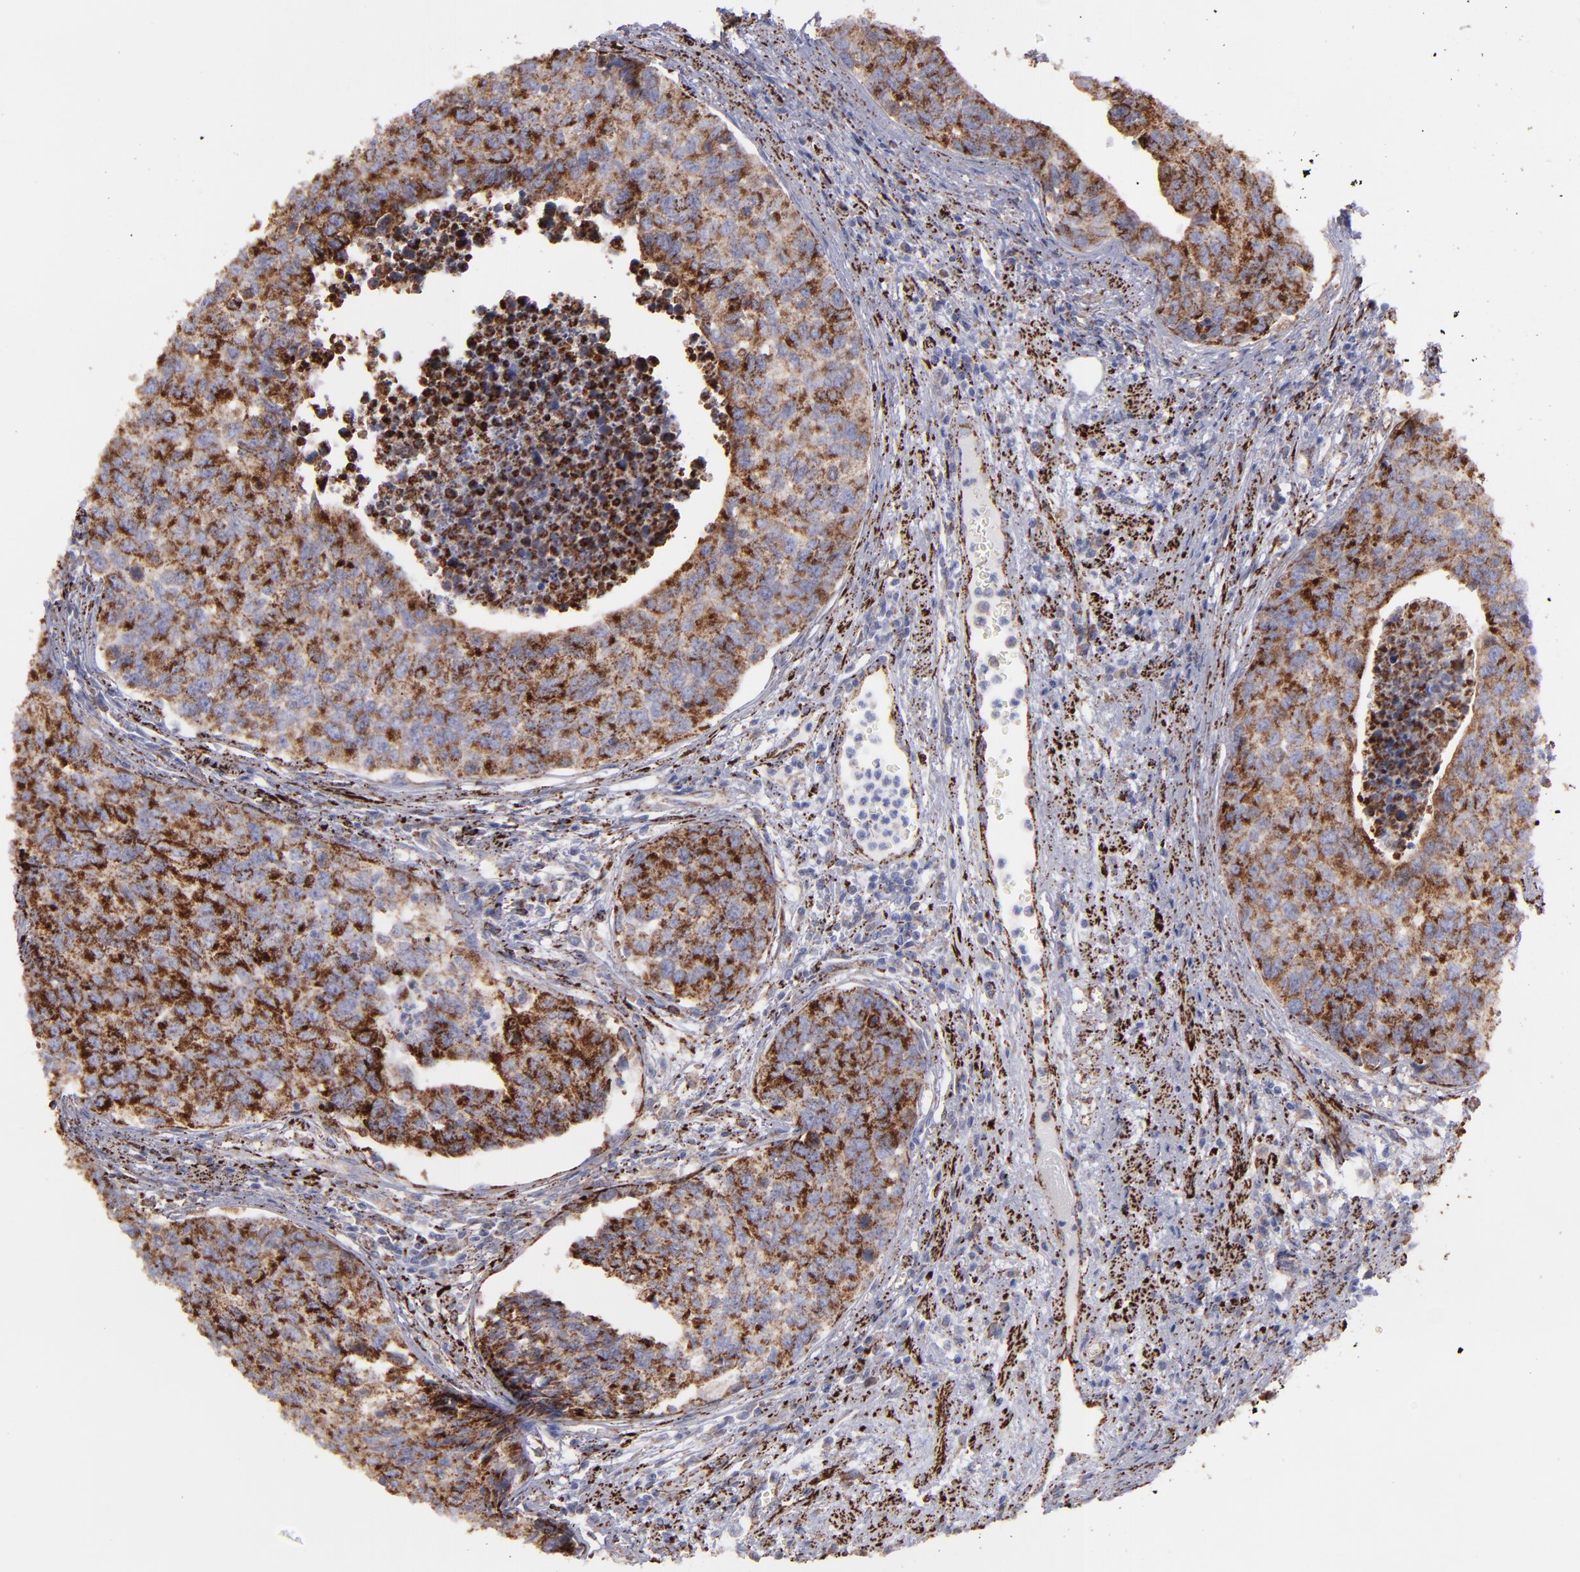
{"staining": {"intensity": "strong", "quantity": ">75%", "location": "cytoplasmic/membranous"}, "tissue": "urothelial cancer", "cell_type": "Tumor cells", "image_type": "cancer", "snomed": [{"axis": "morphology", "description": "Urothelial carcinoma, High grade"}, {"axis": "topography", "description": "Urinary bladder"}], "caption": "Tumor cells exhibit strong cytoplasmic/membranous positivity in approximately >75% of cells in urothelial cancer. Immunohistochemistry (ihc) stains the protein in brown and the nuclei are stained blue.", "gene": "MAOB", "patient": {"sex": "male", "age": 81}}